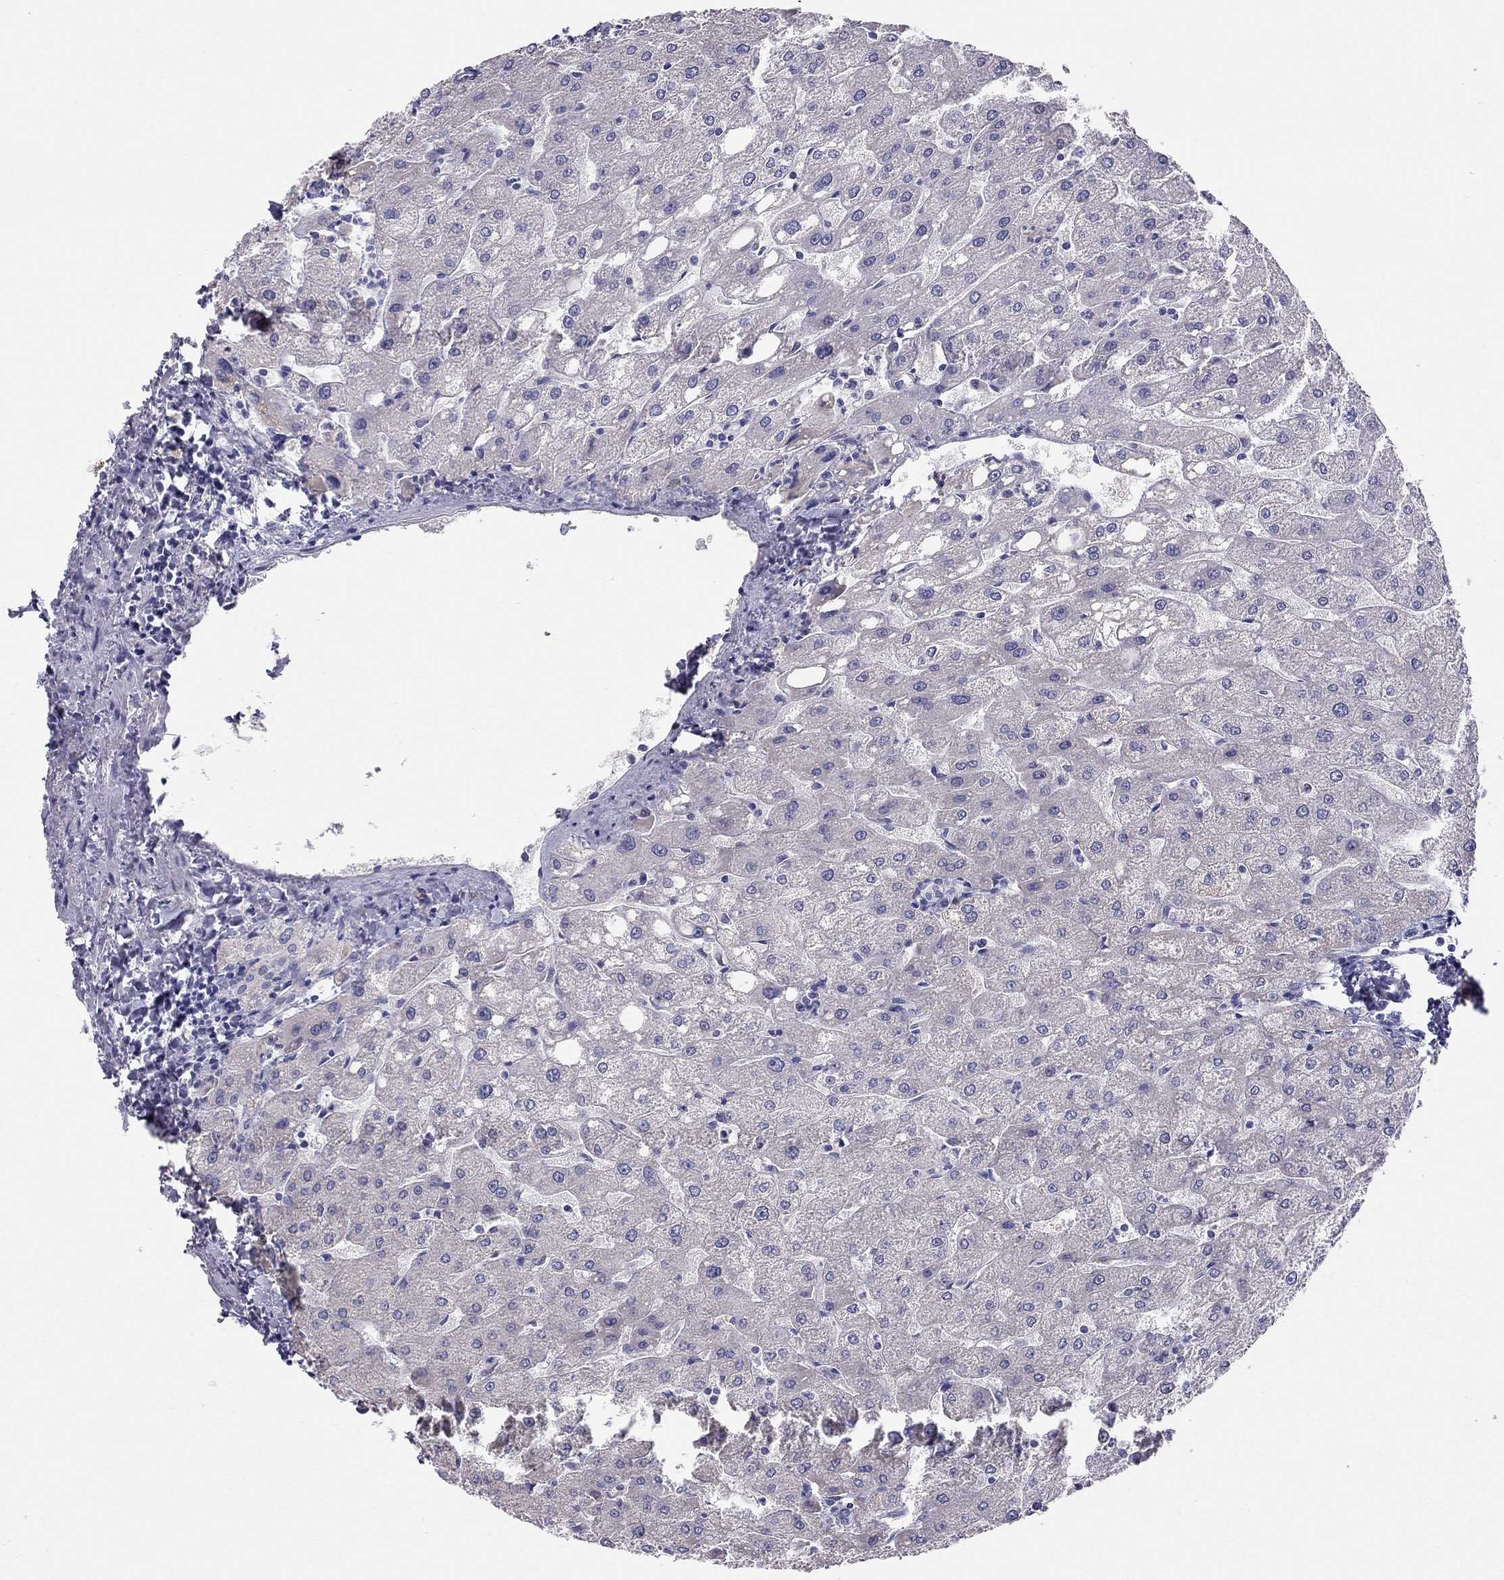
{"staining": {"intensity": "negative", "quantity": "none", "location": "none"}, "tissue": "liver", "cell_type": "Cholangiocytes", "image_type": "normal", "snomed": [{"axis": "morphology", "description": "Normal tissue, NOS"}, {"axis": "topography", "description": "Liver"}], "caption": "Cholangiocytes show no significant staining in normal liver. (DAB (3,3'-diaminobenzidine) immunohistochemistry (IHC), high magnification).", "gene": "KCNV2", "patient": {"sex": "male", "age": 67}}